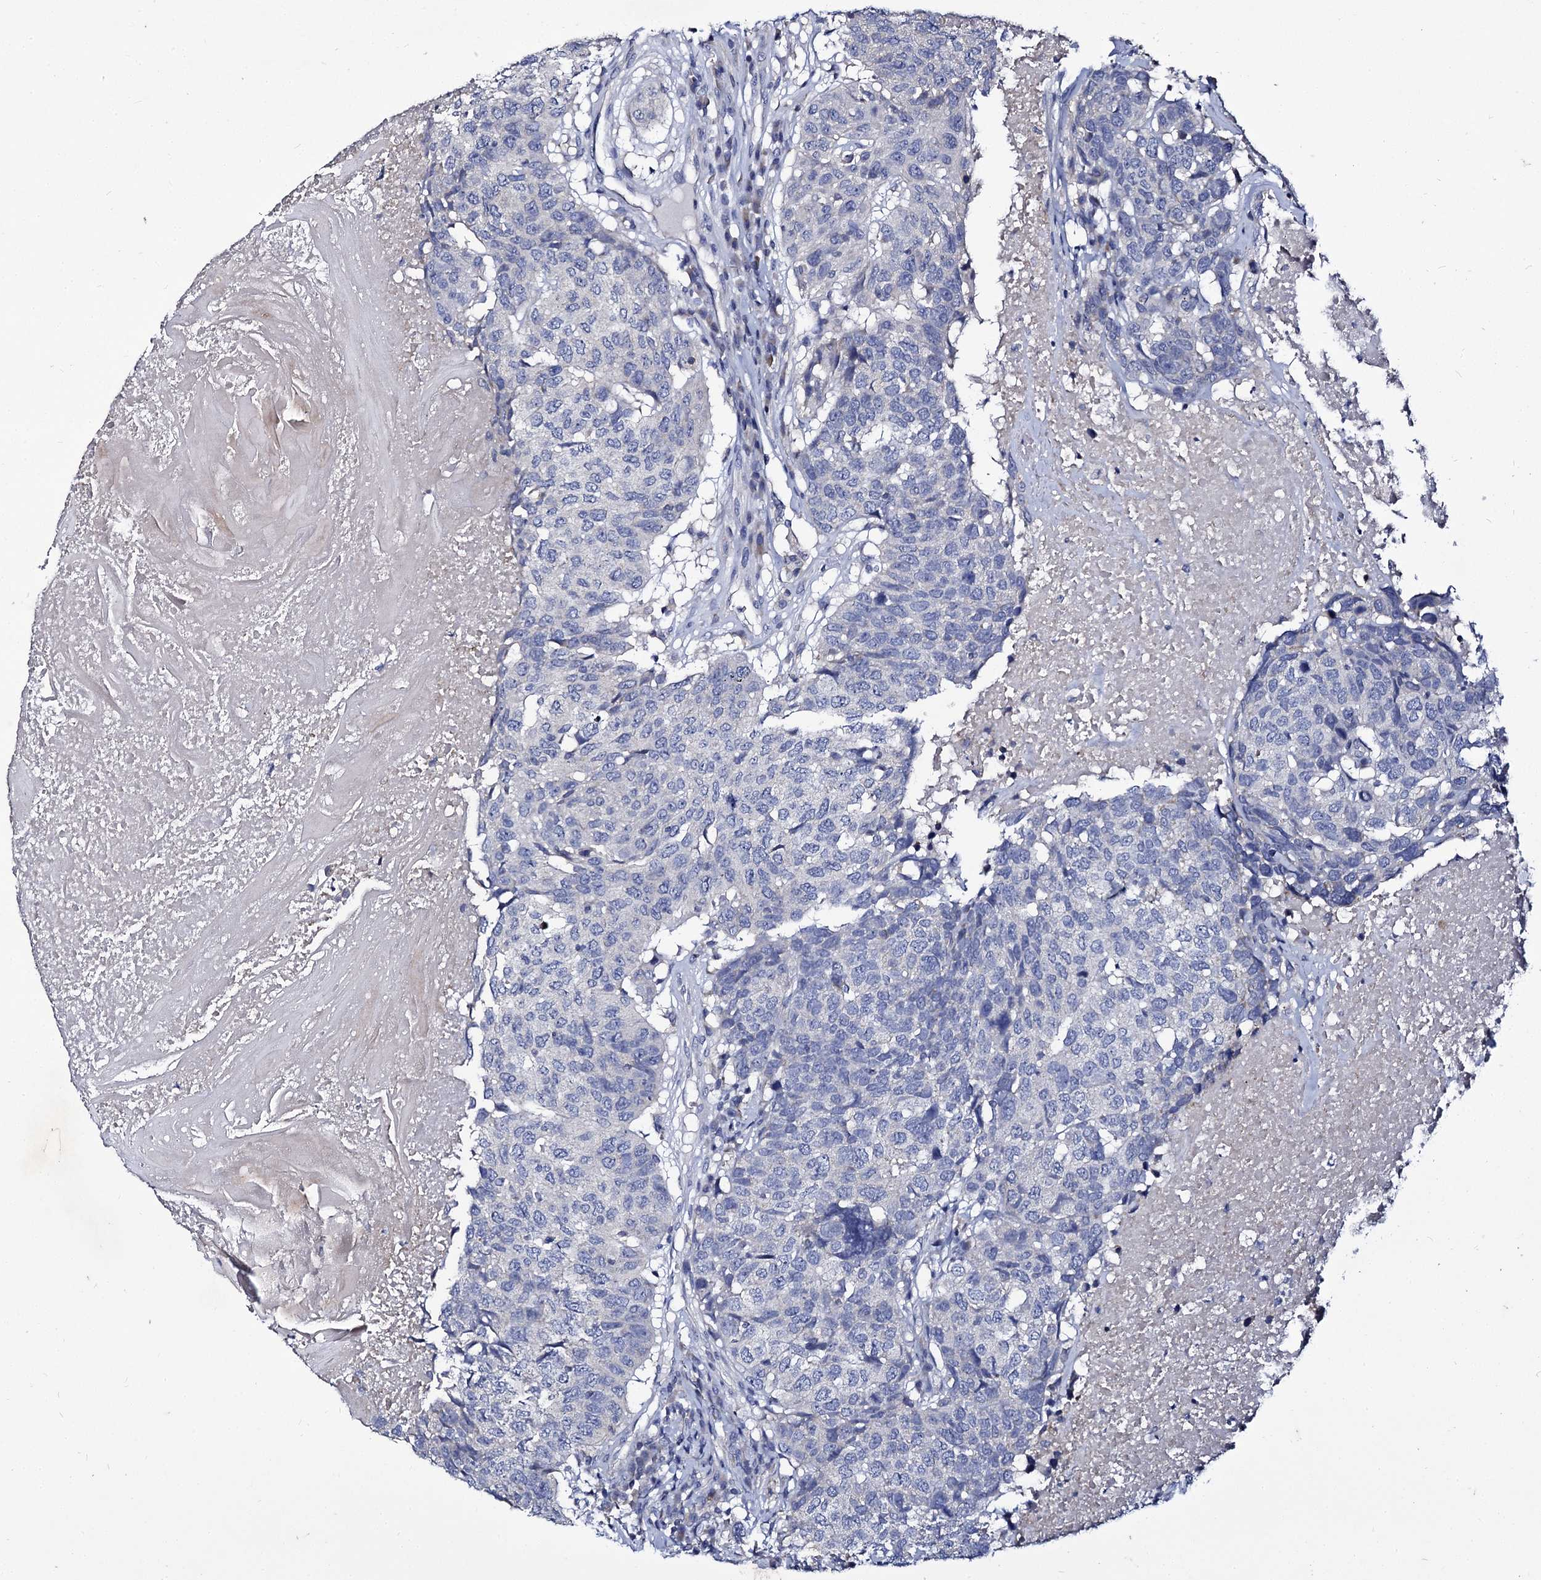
{"staining": {"intensity": "negative", "quantity": "none", "location": "none"}, "tissue": "head and neck cancer", "cell_type": "Tumor cells", "image_type": "cancer", "snomed": [{"axis": "morphology", "description": "Squamous cell carcinoma, NOS"}, {"axis": "topography", "description": "Head-Neck"}], "caption": "IHC image of neoplastic tissue: head and neck squamous cell carcinoma stained with DAB (3,3'-diaminobenzidine) shows no significant protein staining in tumor cells.", "gene": "PANX2", "patient": {"sex": "male", "age": 66}}